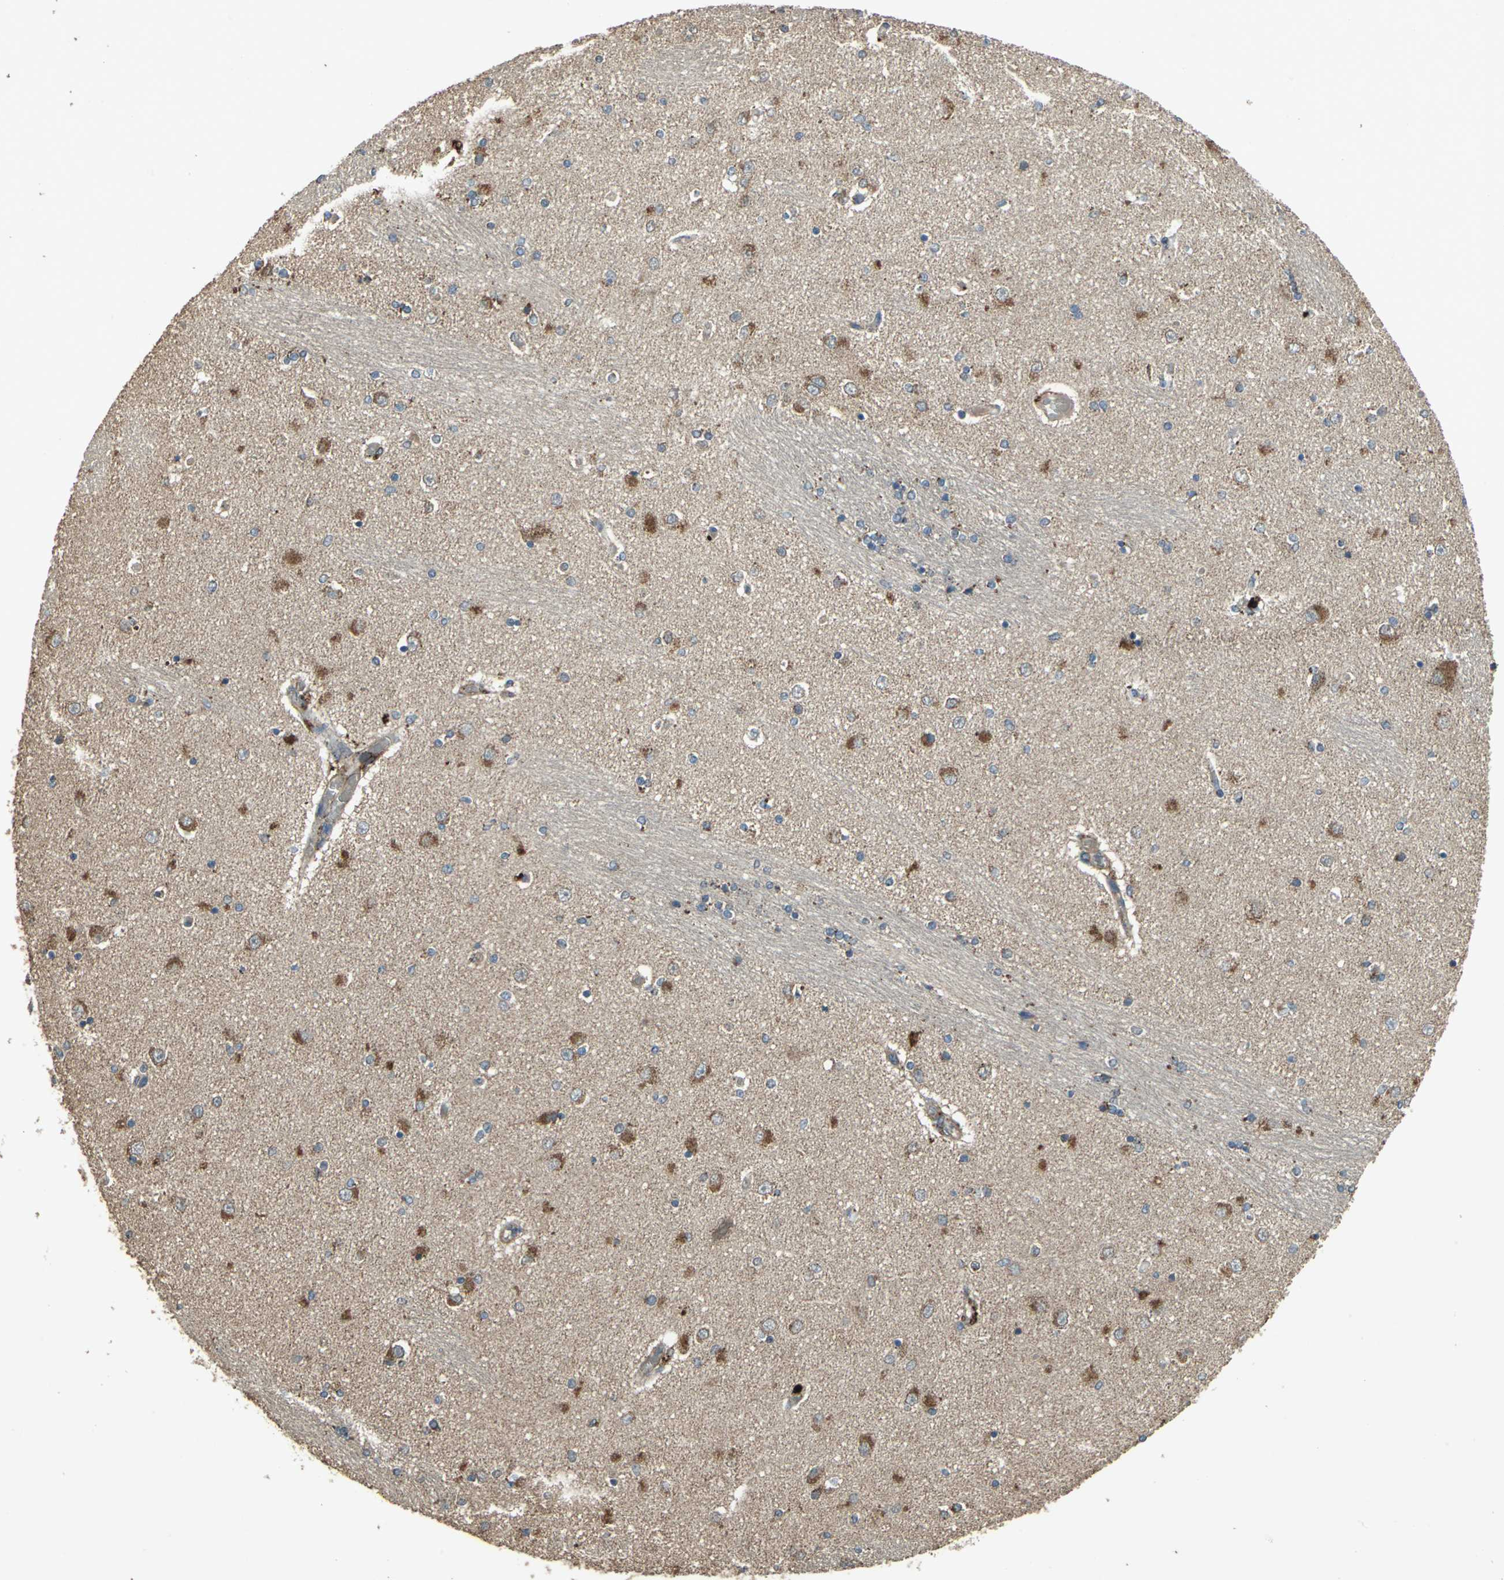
{"staining": {"intensity": "strong", "quantity": "<25%", "location": "cytoplasmic/membranous"}, "tissue": "hippocampus", "cell_type": "Glial cells", "image_type": "normal", "snomed": [{"axis": "morphology", "description": "Normal tissue, NOS"}, {"axis": "topography", "description": "Hippocampus"}], "caption": "Immunohistochemical staining of benign hippocampus shows strong cytoplasmic/membranous protein positivity in about <25% of glial cells. (DAB (3,3'-diaminobenzidine) = brown stain, brightfield microscopy at high magnification).", "gene": "POLRMT", "patient": {"sex": "female", "age": 54}}